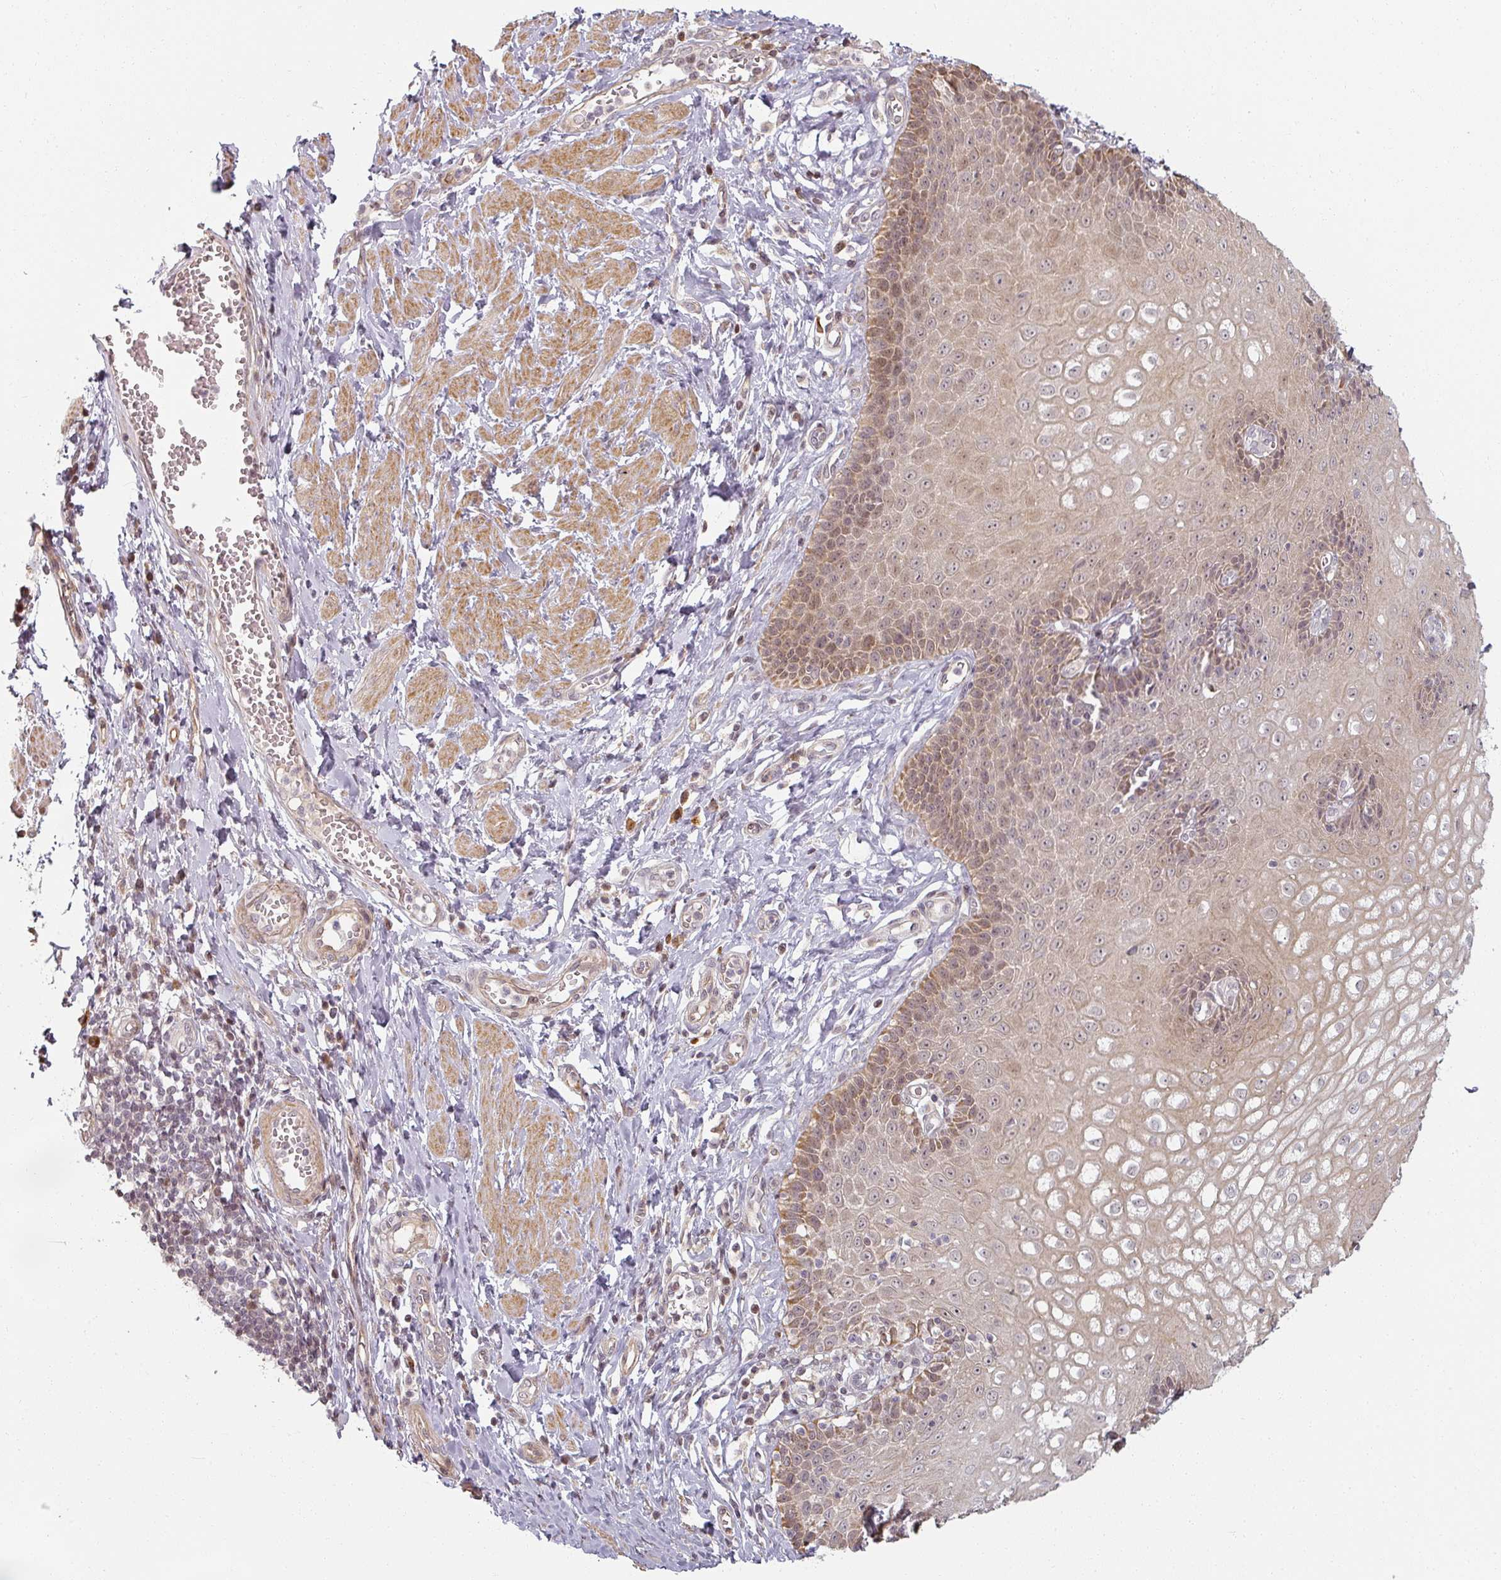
{"staining": {"intensity": "moderate", "quantity": ">75%", "location": "cytoplasmic/membranous,nuclear"}, "tissue": "esophagus", "cell_type": "Squamous epithelial cells", "image_type": "normal", "snomed": [{"axis": "morphology", "description": "Normal tissue, NOS"}, {"axis": "topography", "description": "Esophagus"}], "caption": "This is a histology image of IHC staining of normal esophagus, which shows moderate positivity in the cytoplasmic/membranous,nuclear of squamous epithelial cells.", "gene": "MED19", "patient": {"sex": "male", "age": 67}}